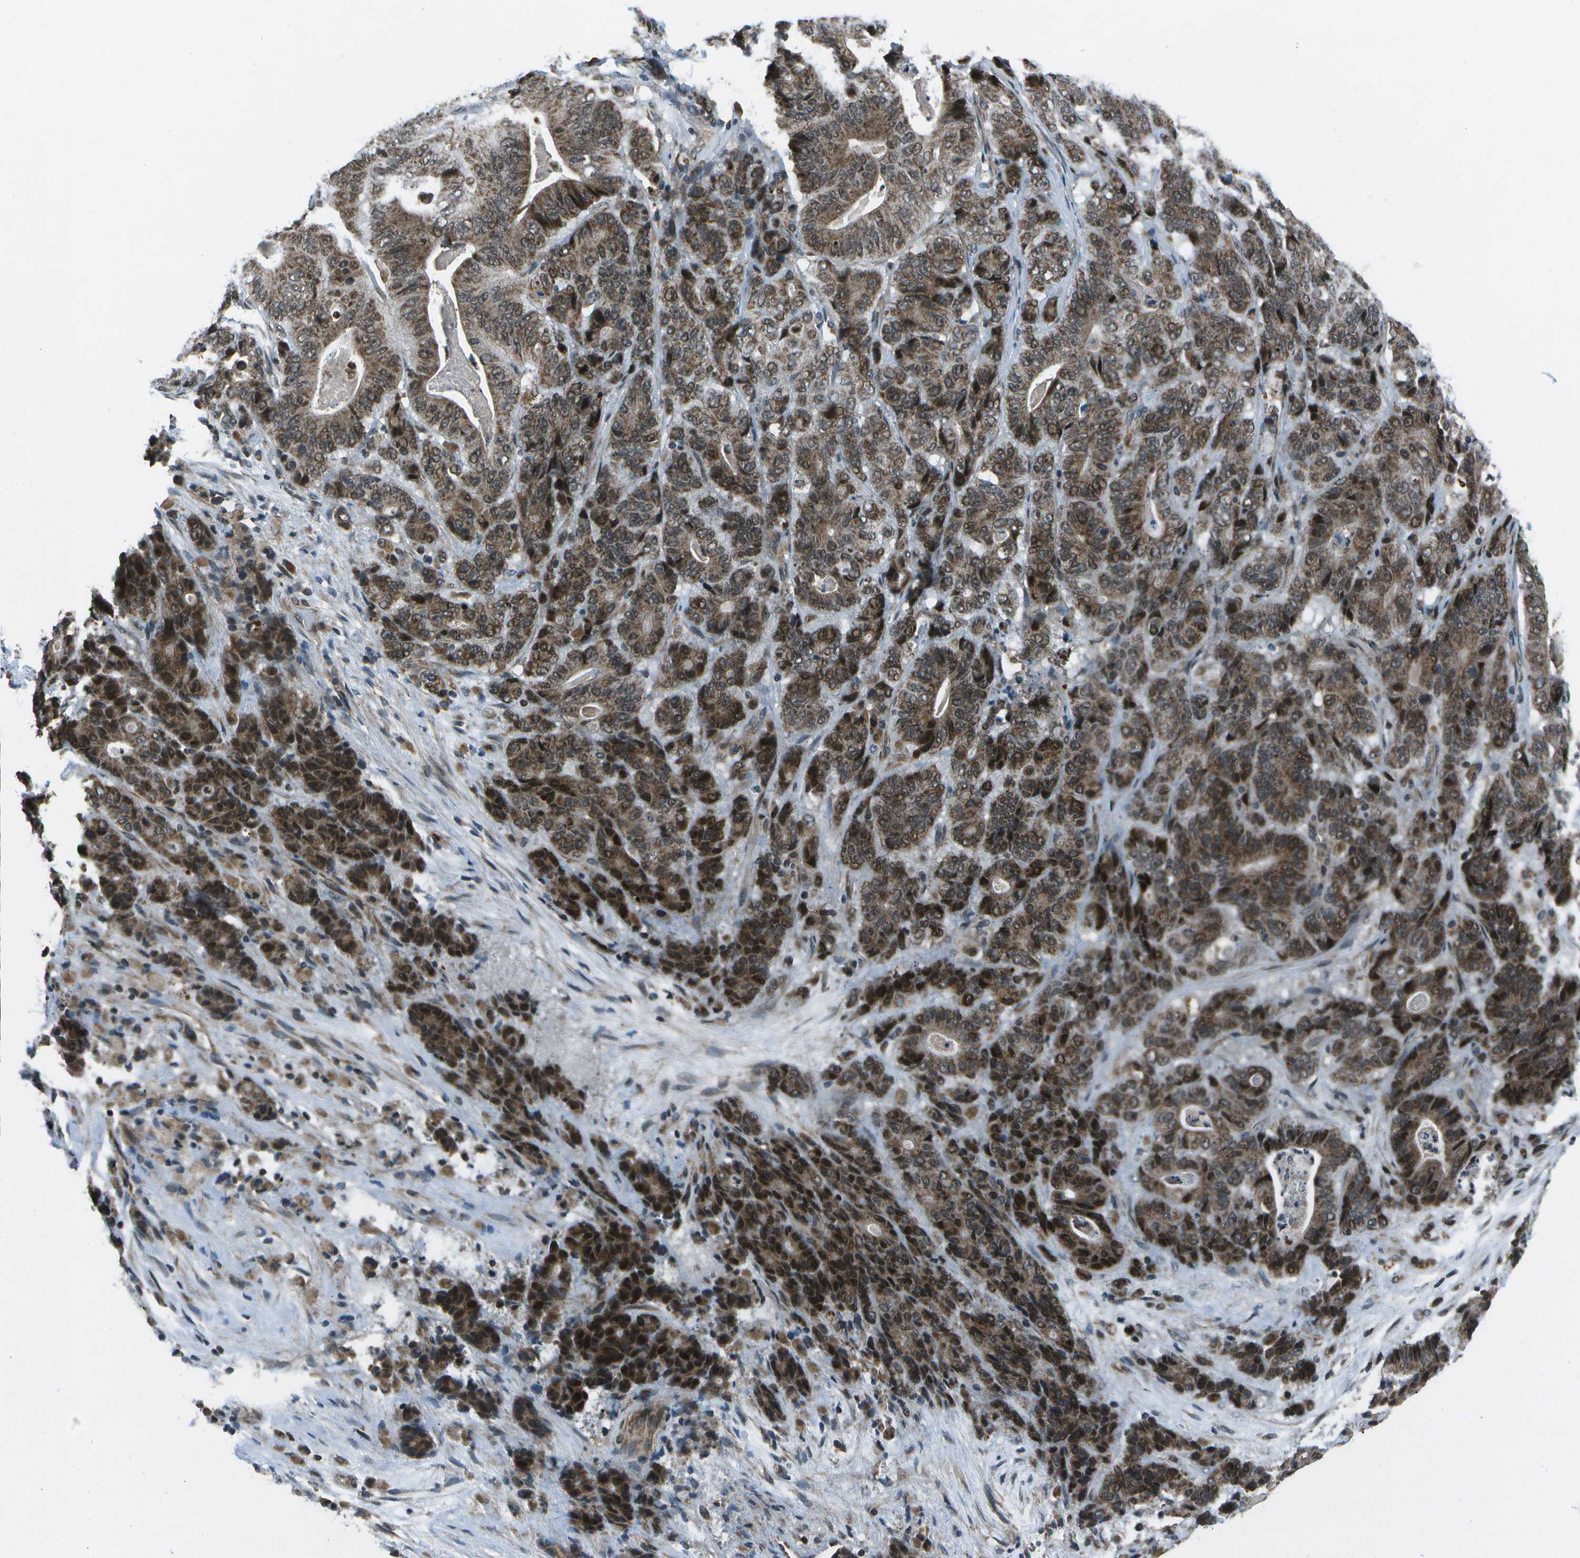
{"staining": {"intensity": "moderate", "quantity": ">75%", "location": "cytoplasmic/membranous,nuclear"}, "tissue": "stomach cancer", "cell_type": "Tumor cells", "image_type": "cancer", "snomed": [{"axis": "morphology", "description": "Adenocarcinoma, NOS"}, {"axis": "topography", "description": "Stomach"}], "caption": "Immunohistochemistry micrograph of stomach adenocarcinoma stained for a protein (brown), which displays medium levels of moderate cytoplasmic/membranous and nuclear staining in approximately >75% of tumor cells.", "gene": "EIF2AK1", "patient": {"sex": "female", "age": 73}}